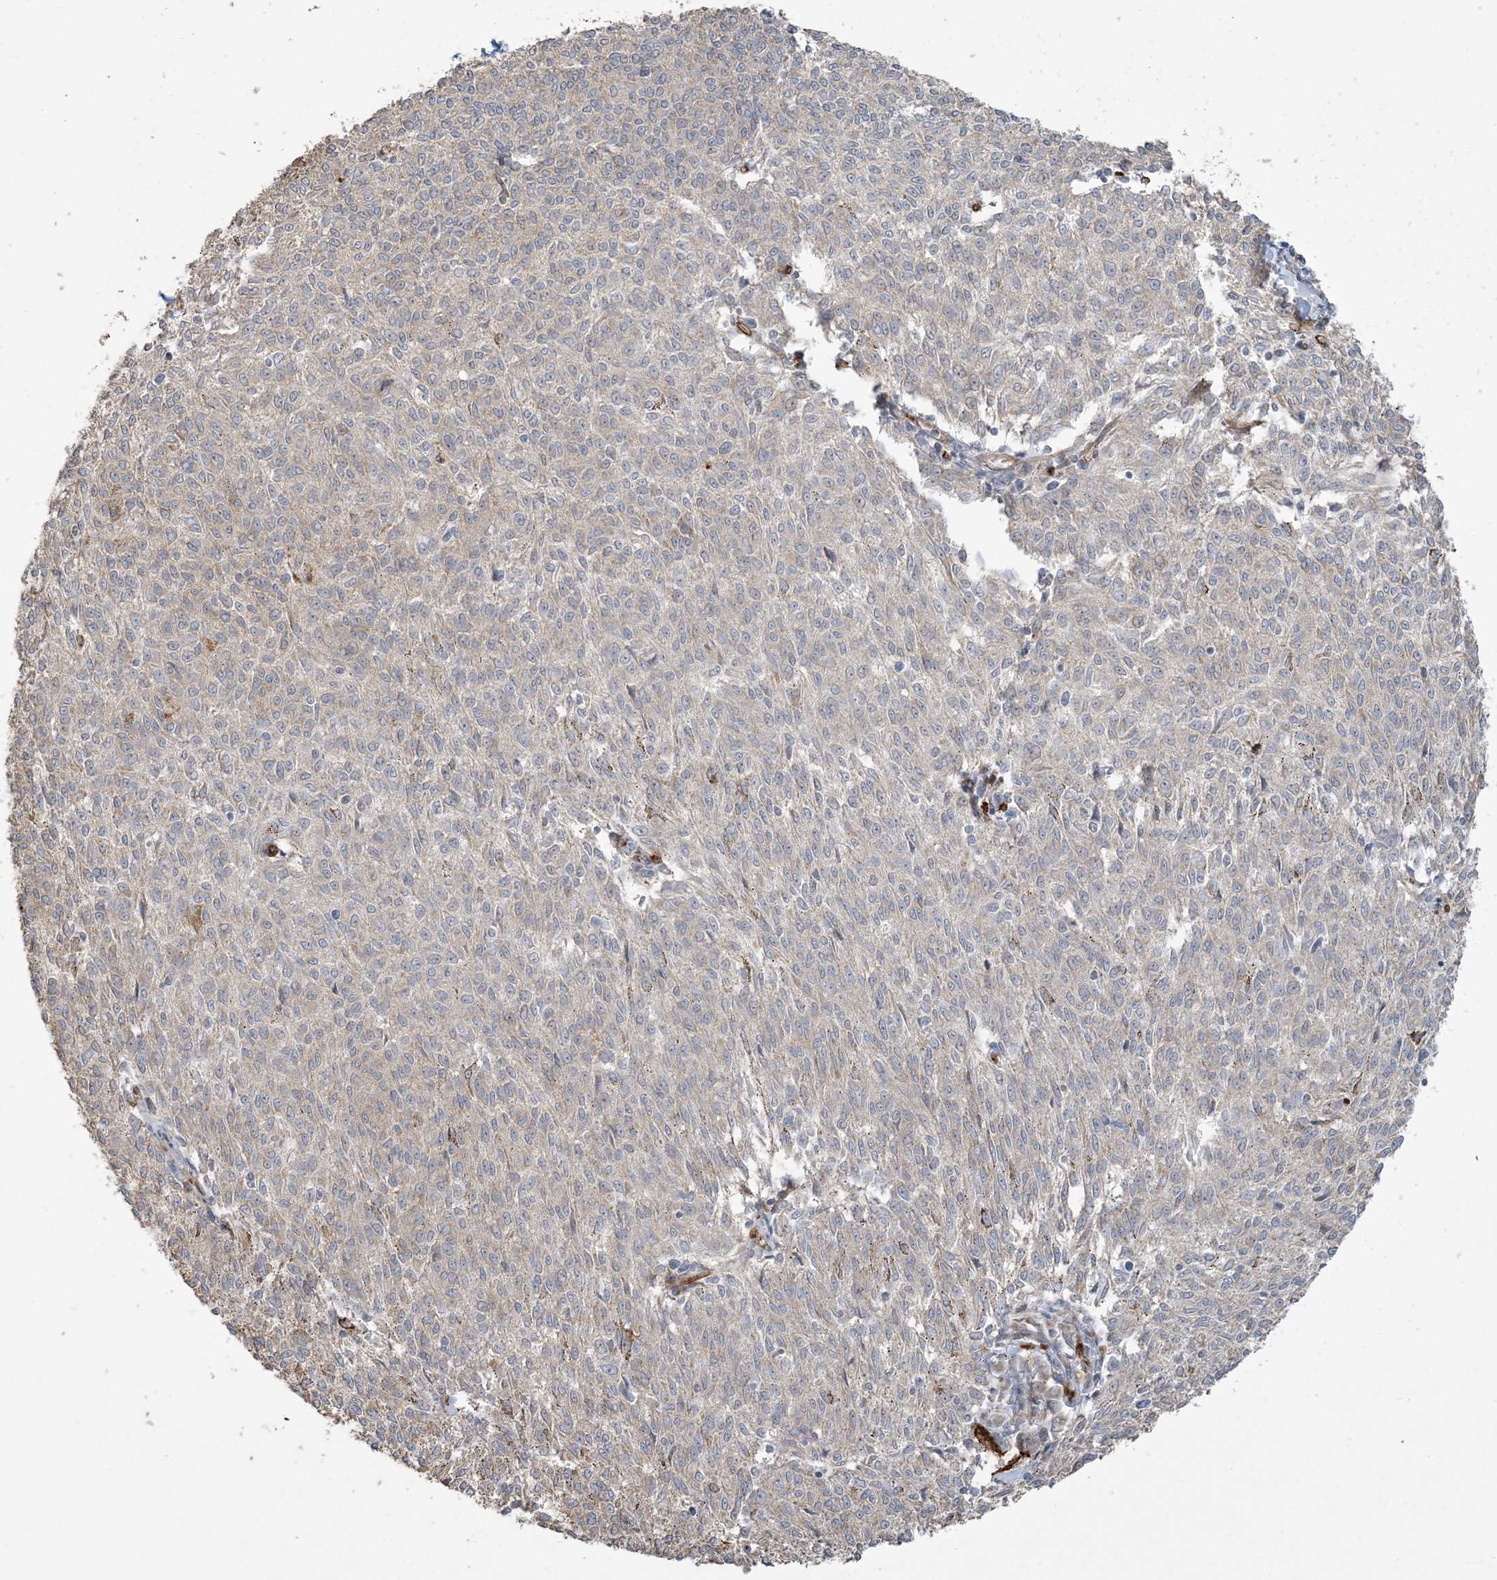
{"staining": {"intensity": "moderate", "quantity": "25%-75%", "location": "cytoplasmic/membranous"}, "tissue": "melanoma", "cell_type": "Tumor cells", "image_type": "cancer", "snomed": [{"axis": "morphology", "description": "Malignant melanoma, NOS"}, {"axis": "topography", "description": "Skin"}], "caption": "A photomicrograph of human melanoma stained for a protein demonstrates moderate cytoplasmic/membranous brown staining in tumor cells.", "gene": "AGA", "patient": {"sex": "female", "age": 72}}